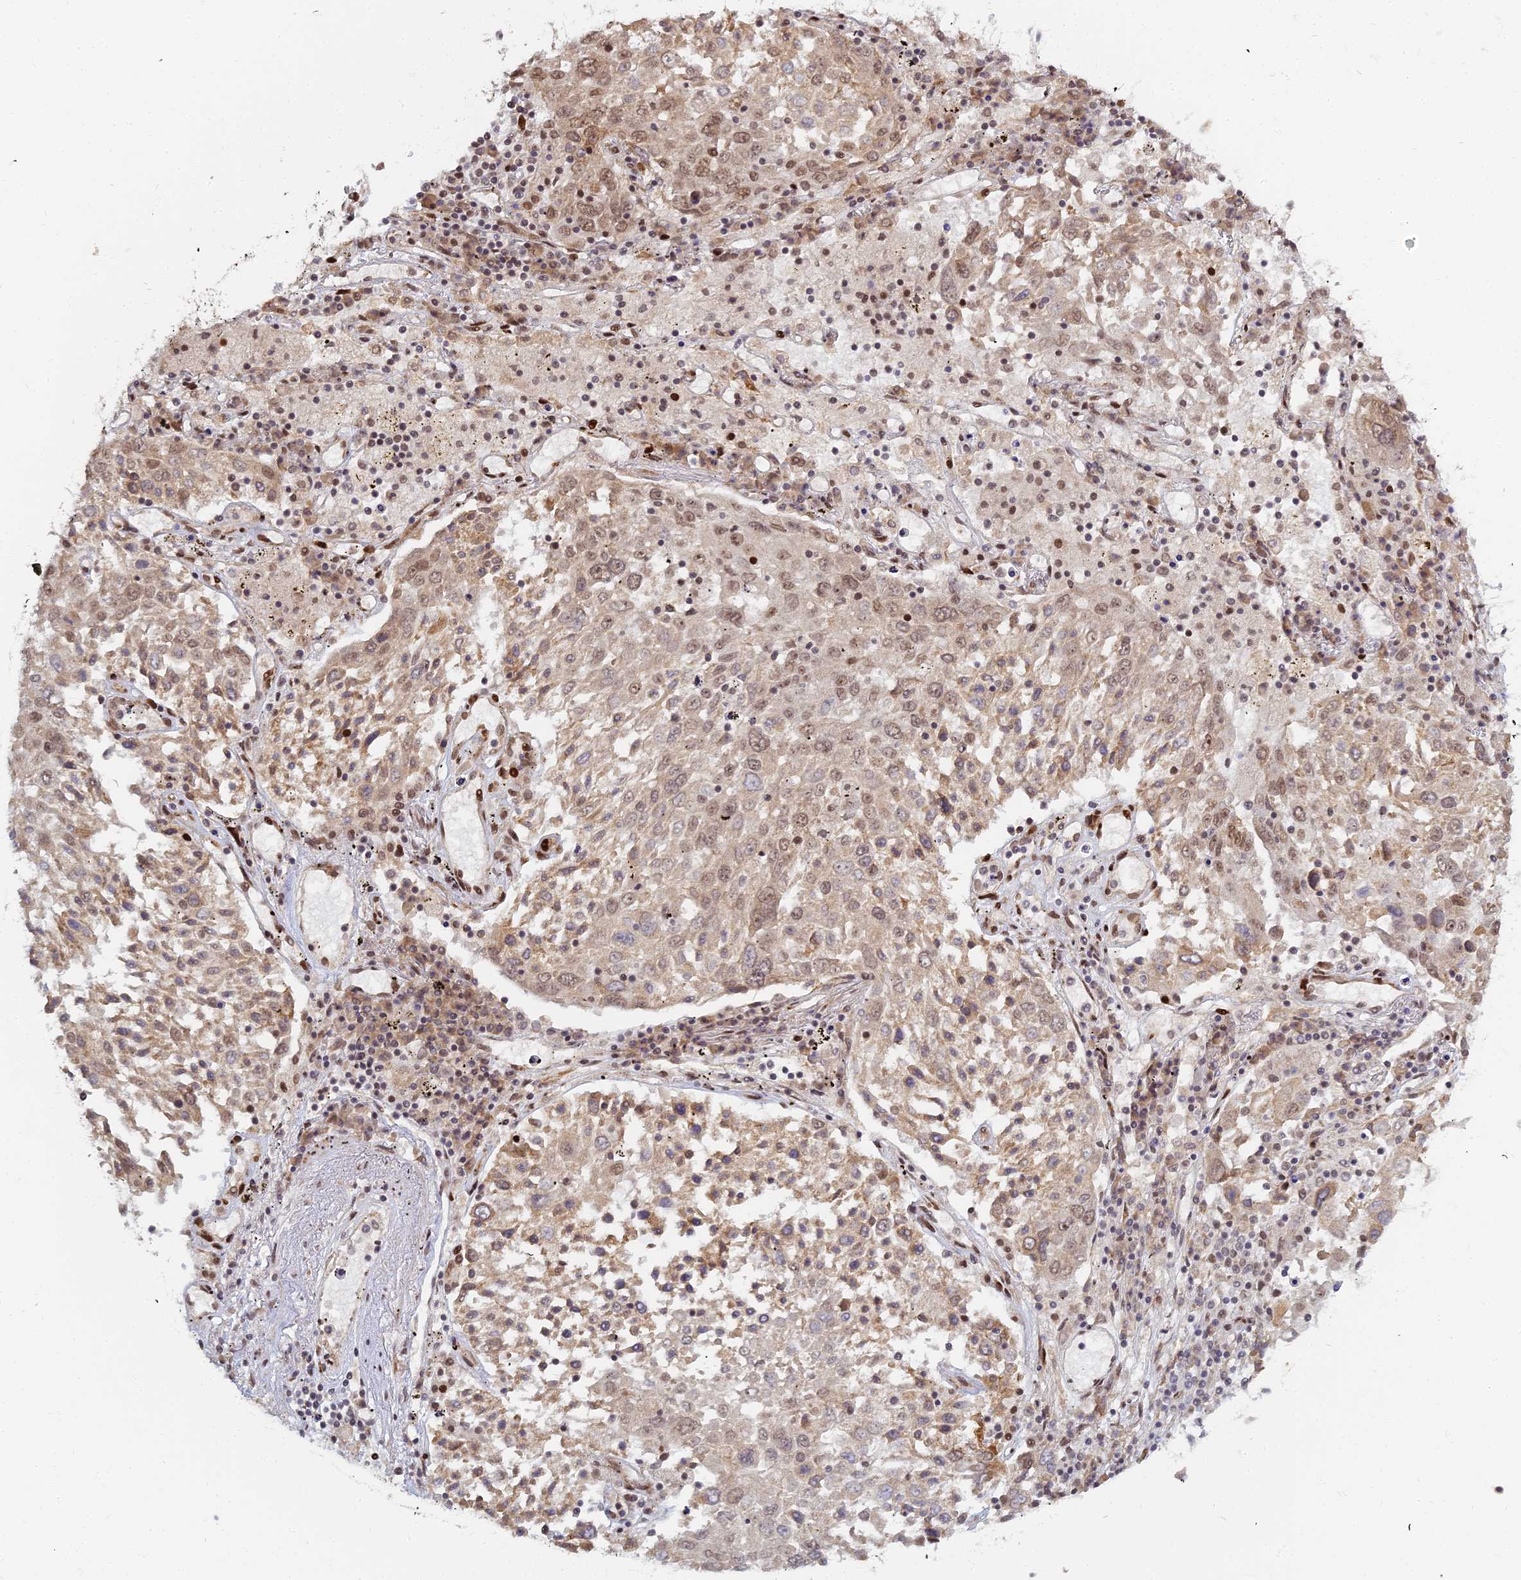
{"staining": {"intensity": "moderate", "quantity": ">75%", "location": "nuclear"}, "tissue": "lung cancer", "cell_type": "Tumor cells", "image_type": "cancer", "snomed": [{"axis": "morphology", "description": "Squamous cell carcinoma, NOS"}, {"axis": "topography", "description": "Lung"}], "caption": "This histopathology image demonstrates immunohistochemistry (IHC) staining of human lung squamous cell carcinoma, with medium moderate nuclear expression in about >75% of tumor cells.", "gene": "ABCA2", "patient": {"sex": "male", "age": 65}}